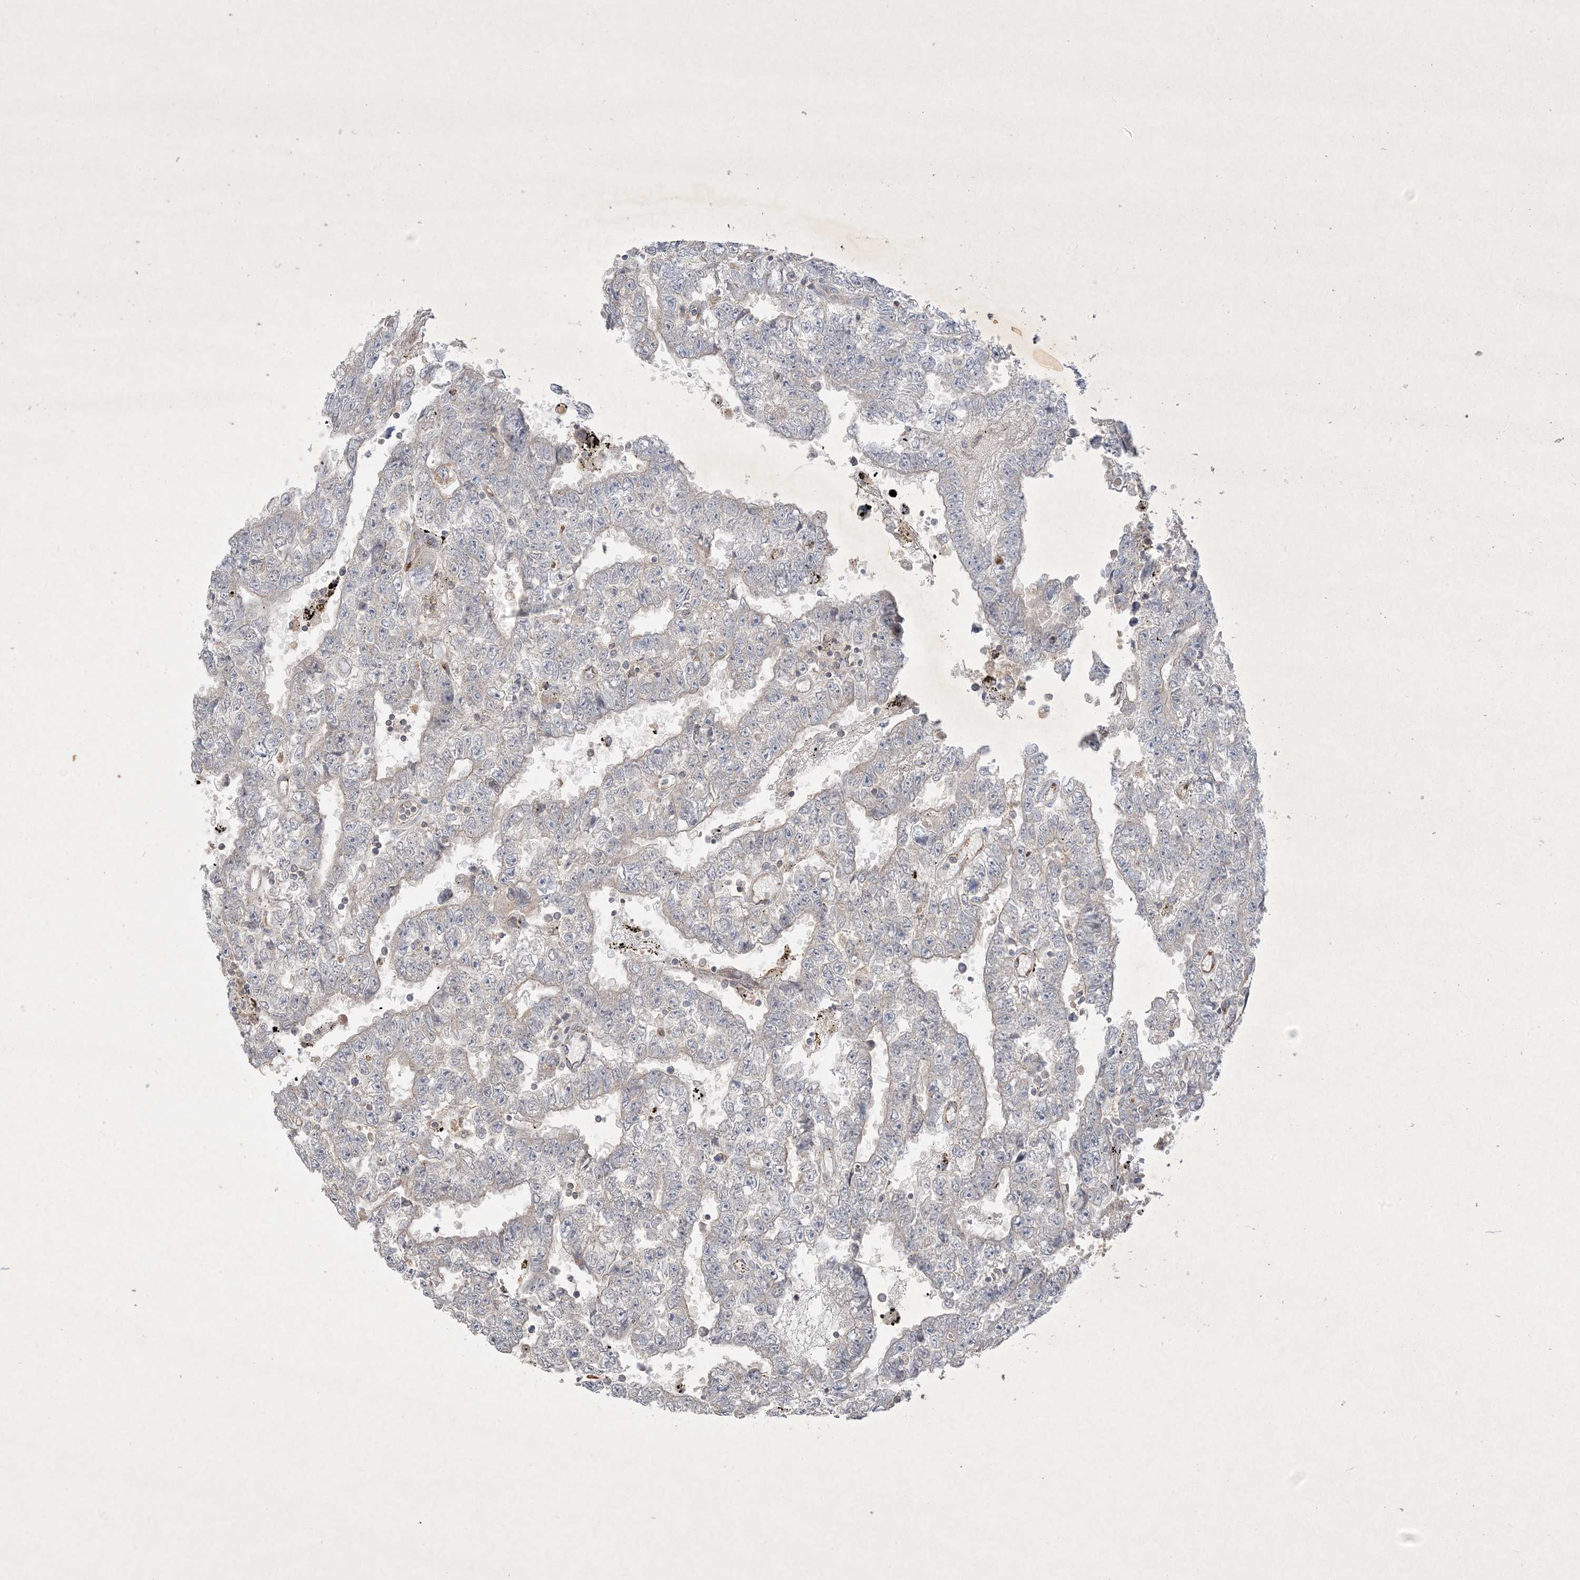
{"staining": {"intensity": "negative", "quantity": "none", "location": "none"}, "tissue": "testis cancer", "cell_type": "Tumor cells", "image_type": "cancer", "snomed": [{"axis": "morphology", "description": "Carcinoma, Embryonal, NOS"}, {"axis": "topography", "description": "Testis"}], "caption": "Testis embryonal carcinoma stained for a protein using immunohistochemistry (IHC) shows no positivity tumor cells.", "gene": "PRSS36", "patient": {"sex": "male", "age": 25}}